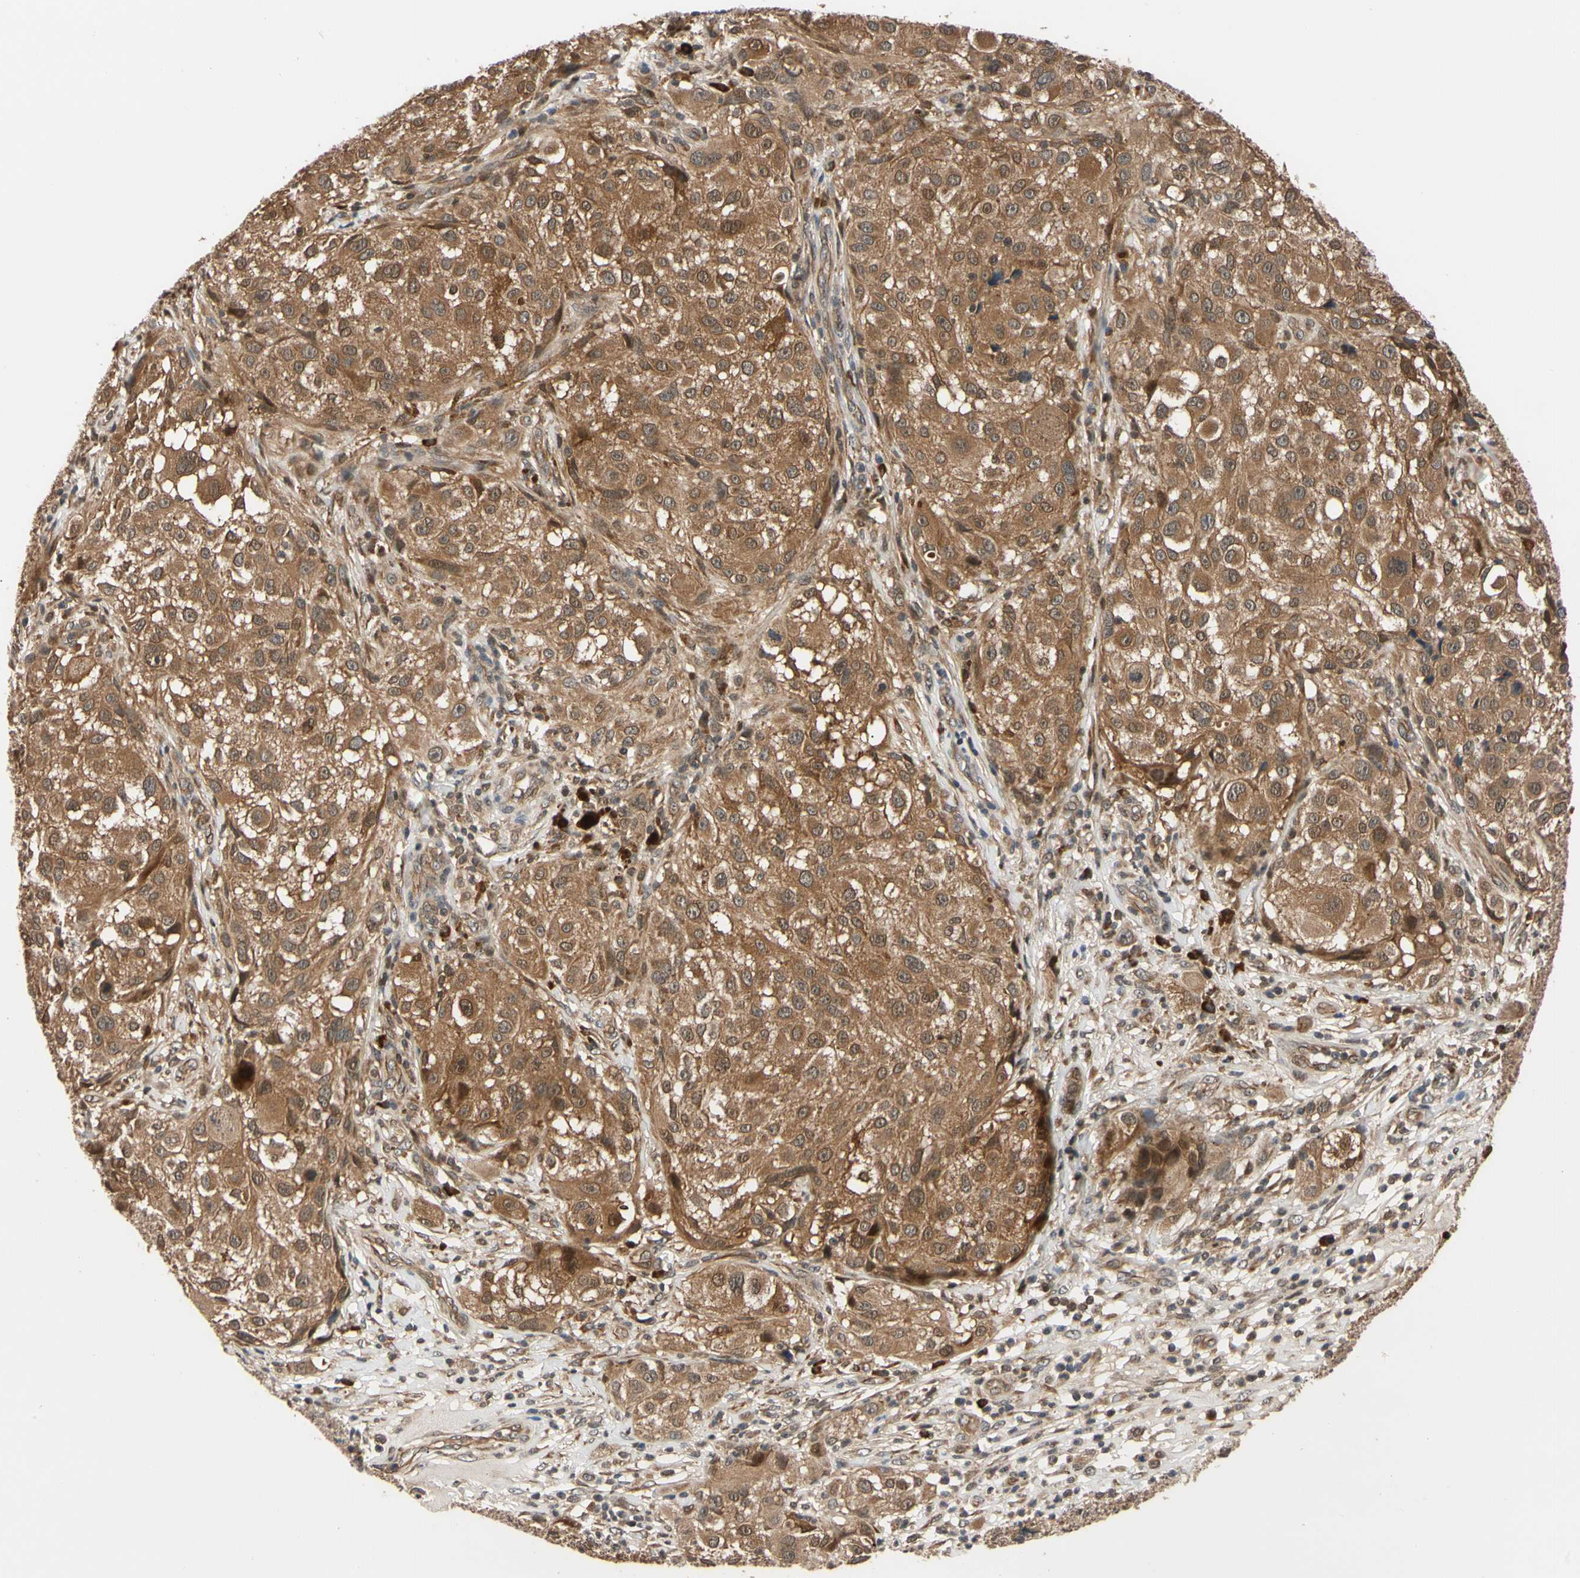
{"staining": {"intensity": "moderate", "quantity": ">75%", "location": "cytoplasmic/membranous"}, "tissue": "melanoma", "cell_type": "Tumor cells", "image_type": "cancer", "snomed": [{"axis": "morphology", "description": "Necrosis, NOS"}, {"axis": "morphology", "description": "Malignant melanoma, NOS"}, {"axis": "topography", "description": "Skin"}], "caption": "A histopathology image of human malignant melanoma stained for a protein shows moderate cytoplasmic/membranous brown staining in tumor cells.", "gene": "CYTIP", "patient": {"sex": "female", "age": 87}}